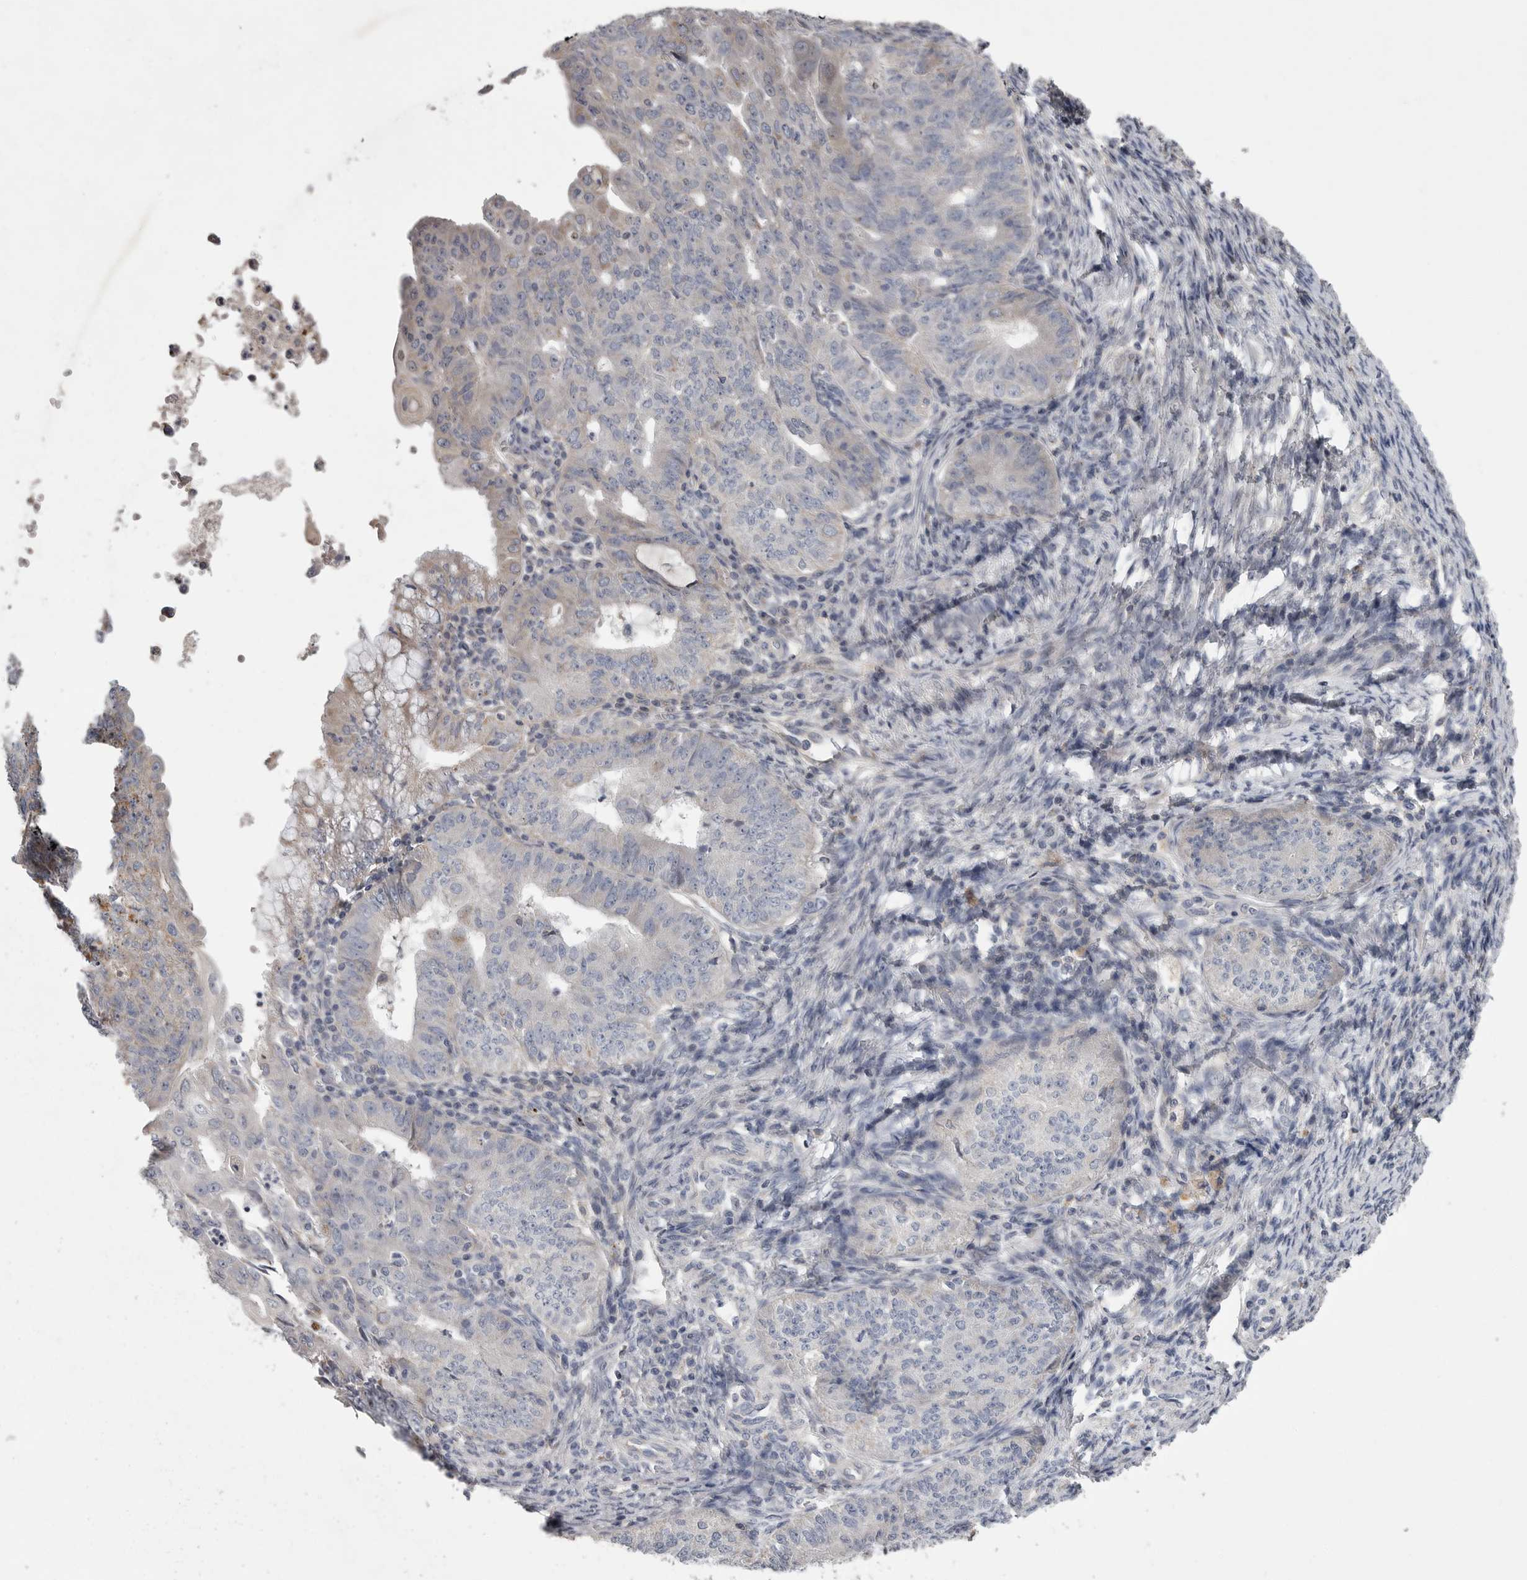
{"staining": {"intensity": "weak", "quantity": "<25%", "location": "cytoplasmic/membranous"}, "tissue": "endometrial cancer", "cell_type": "Tumor cells", "image_type": "cancer", "snomed": [{"axis": "morphology", "description": "Adenocarcinoma, NOS"}, {"axis": "topography", "description": "Endometrium"}], "caption": "This is a histopathology image of immunohistochemistry staining of adenocarcinoma (endometrial), which shows no staining in tumor cells.", "gene": "CRP", "patient": {"sex": "female", "age": 32}}